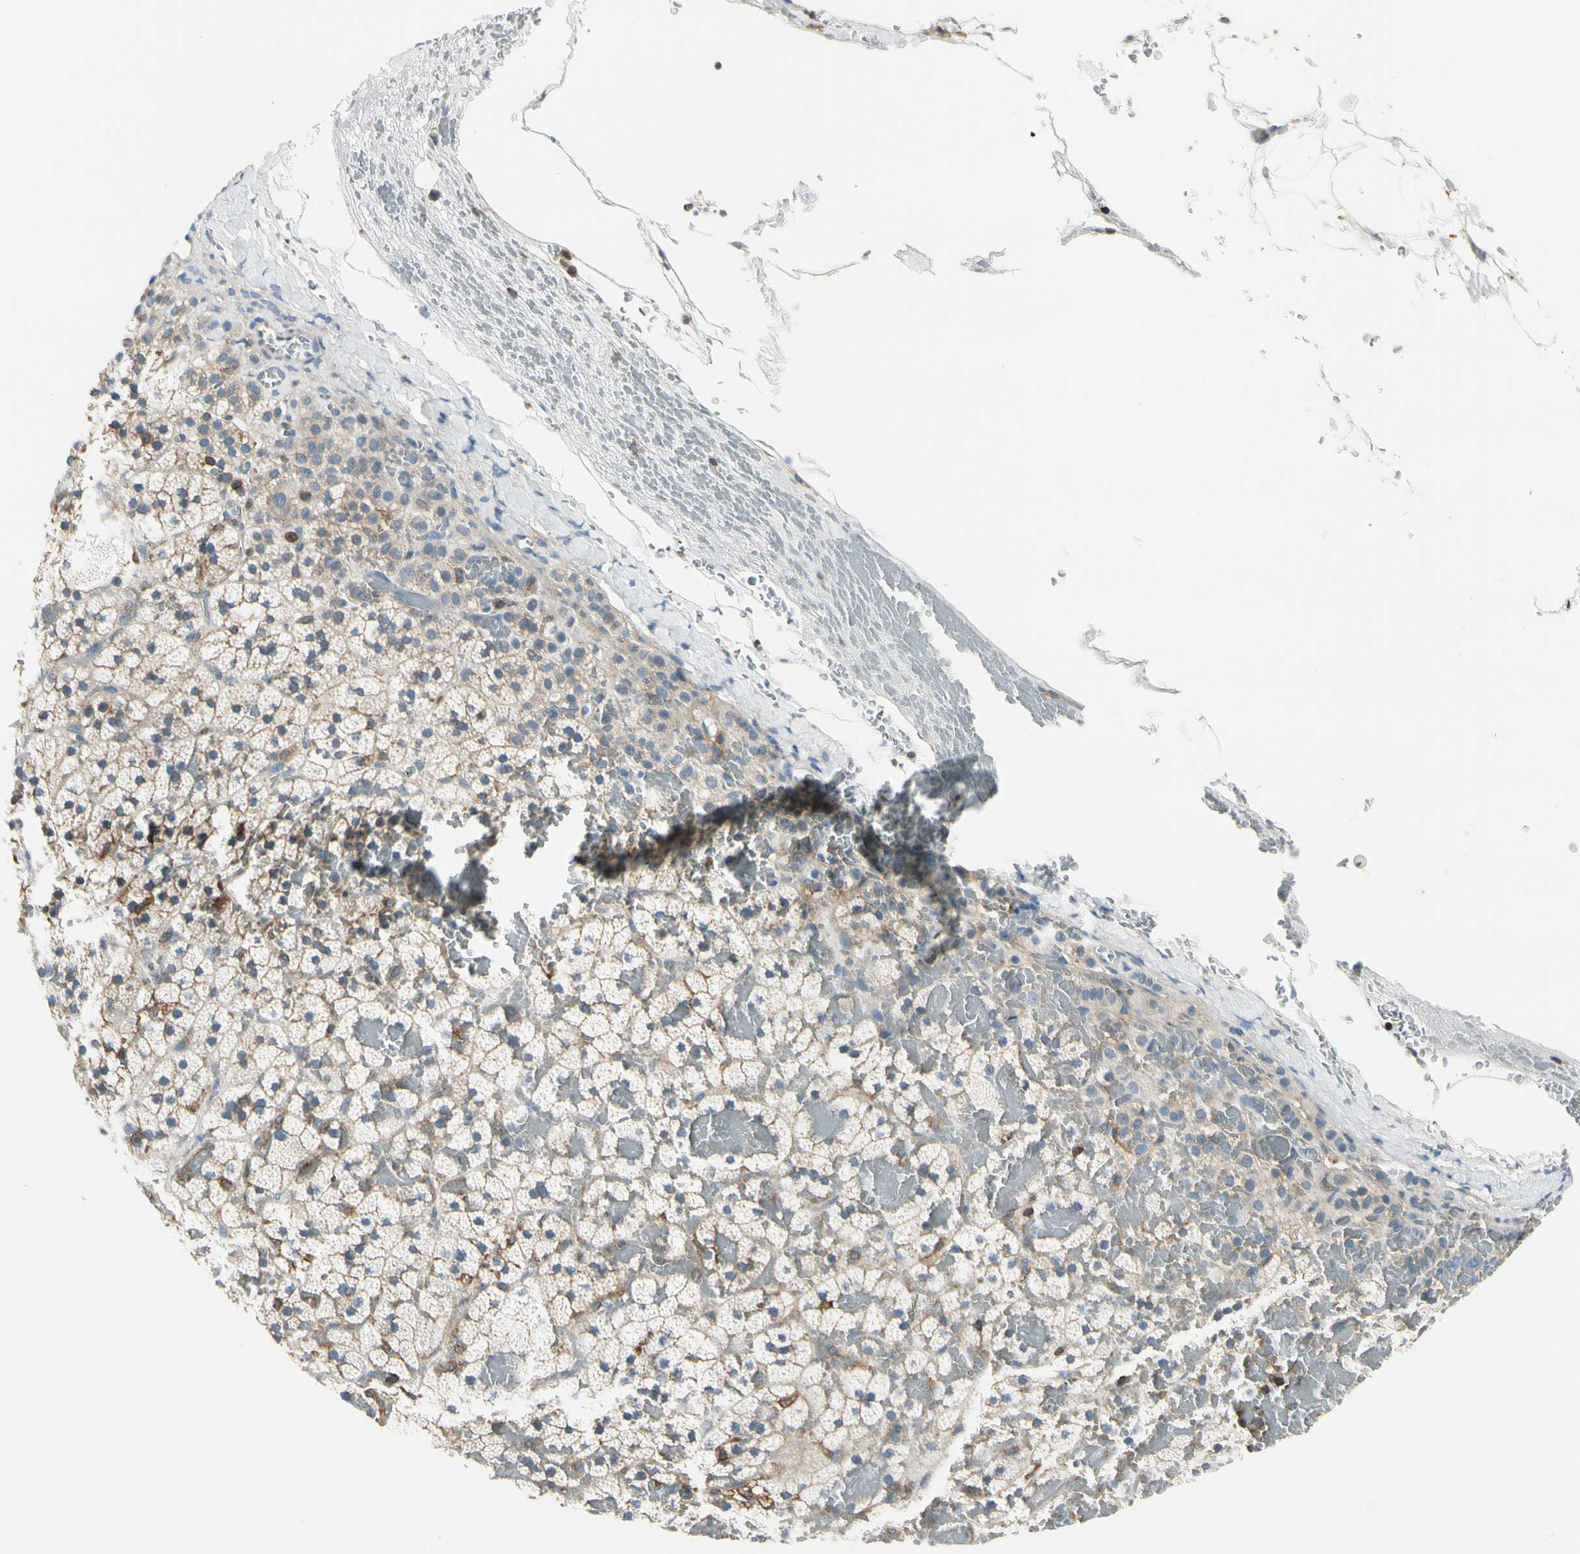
{"staining": {"intensity": "weak", "quantity": "25%-75%", "location": "cytoplasmic/membranous"}, "tissue": "adrenal gland", "cell_type": "Glandular cells", "image_type": "normal", "snomed": [{"axis": "morphology", "description": "Normal tissue, NOS"}, {"axis": "topography", "description": "Adrenal gland"}], "caption": "Immunohistochemistry (IHC) image of benign adrenal gland: human adrenal gland stained using immunohistochemistry (IHC) demonstrates low levels of weak protein expression localized specifically in the cytoplasmic/membranous of glandular cells, appearing as a cytoplasmic/membranous brown color.", "gene": "CAPZA2", "patient": {"sex": "male", "age": 35}}